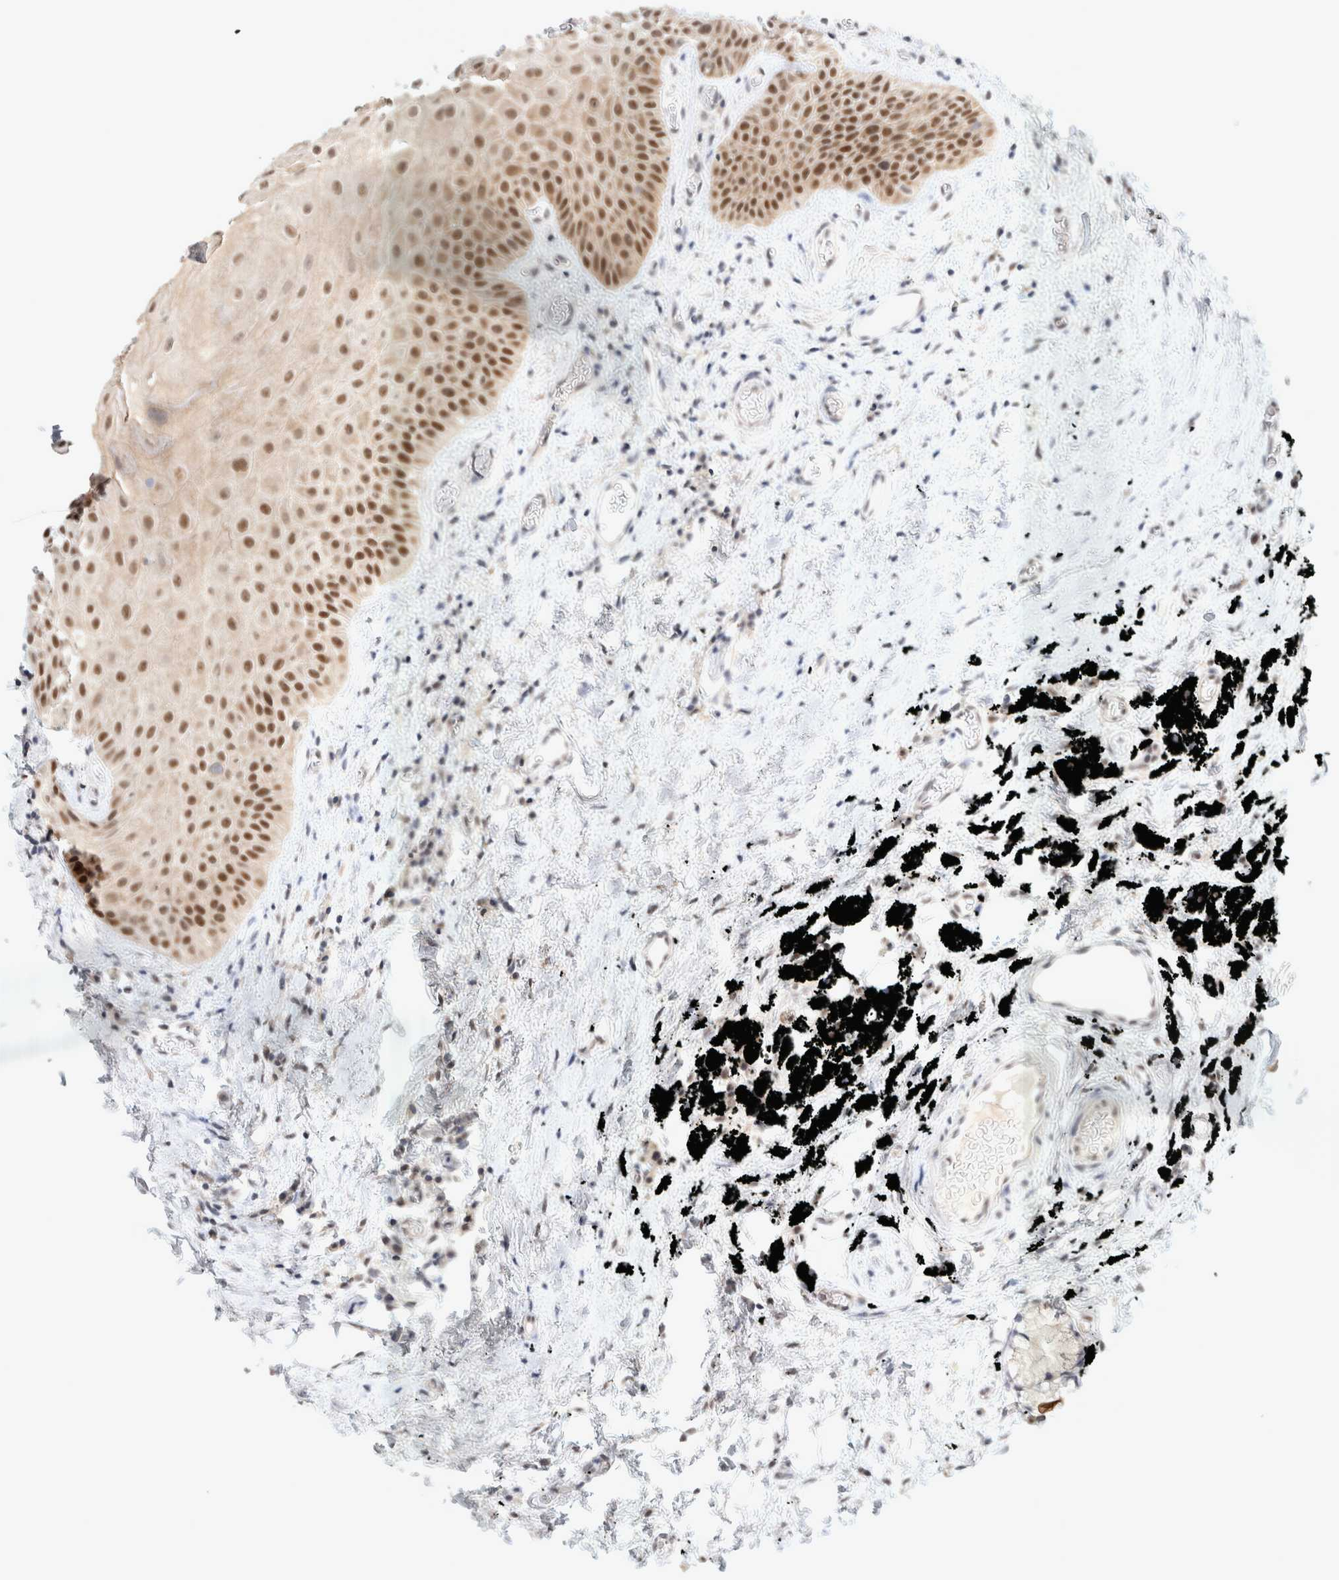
{"staining": {"intensity": "moderate", "quantity": ">75%", "location": "nuclear"}, "tissue": "oral mucosa", "cell_type": "Squamous epithelial cells", "image_type": "normal", "snomed": [{"axis": "morphology", "description": "Normal tissue, NOS"}, {"axis": "topography", "description": "Oral tissue"}], "caption": "The histopathology image displays immunohistochemical staining of normal oral mucosa. There is moderate nuclear expression is identified in approximately >75% of squamous epithelial cells.", "gene": "TRMT12", "patient": {"sex": "male", "age": 66}}